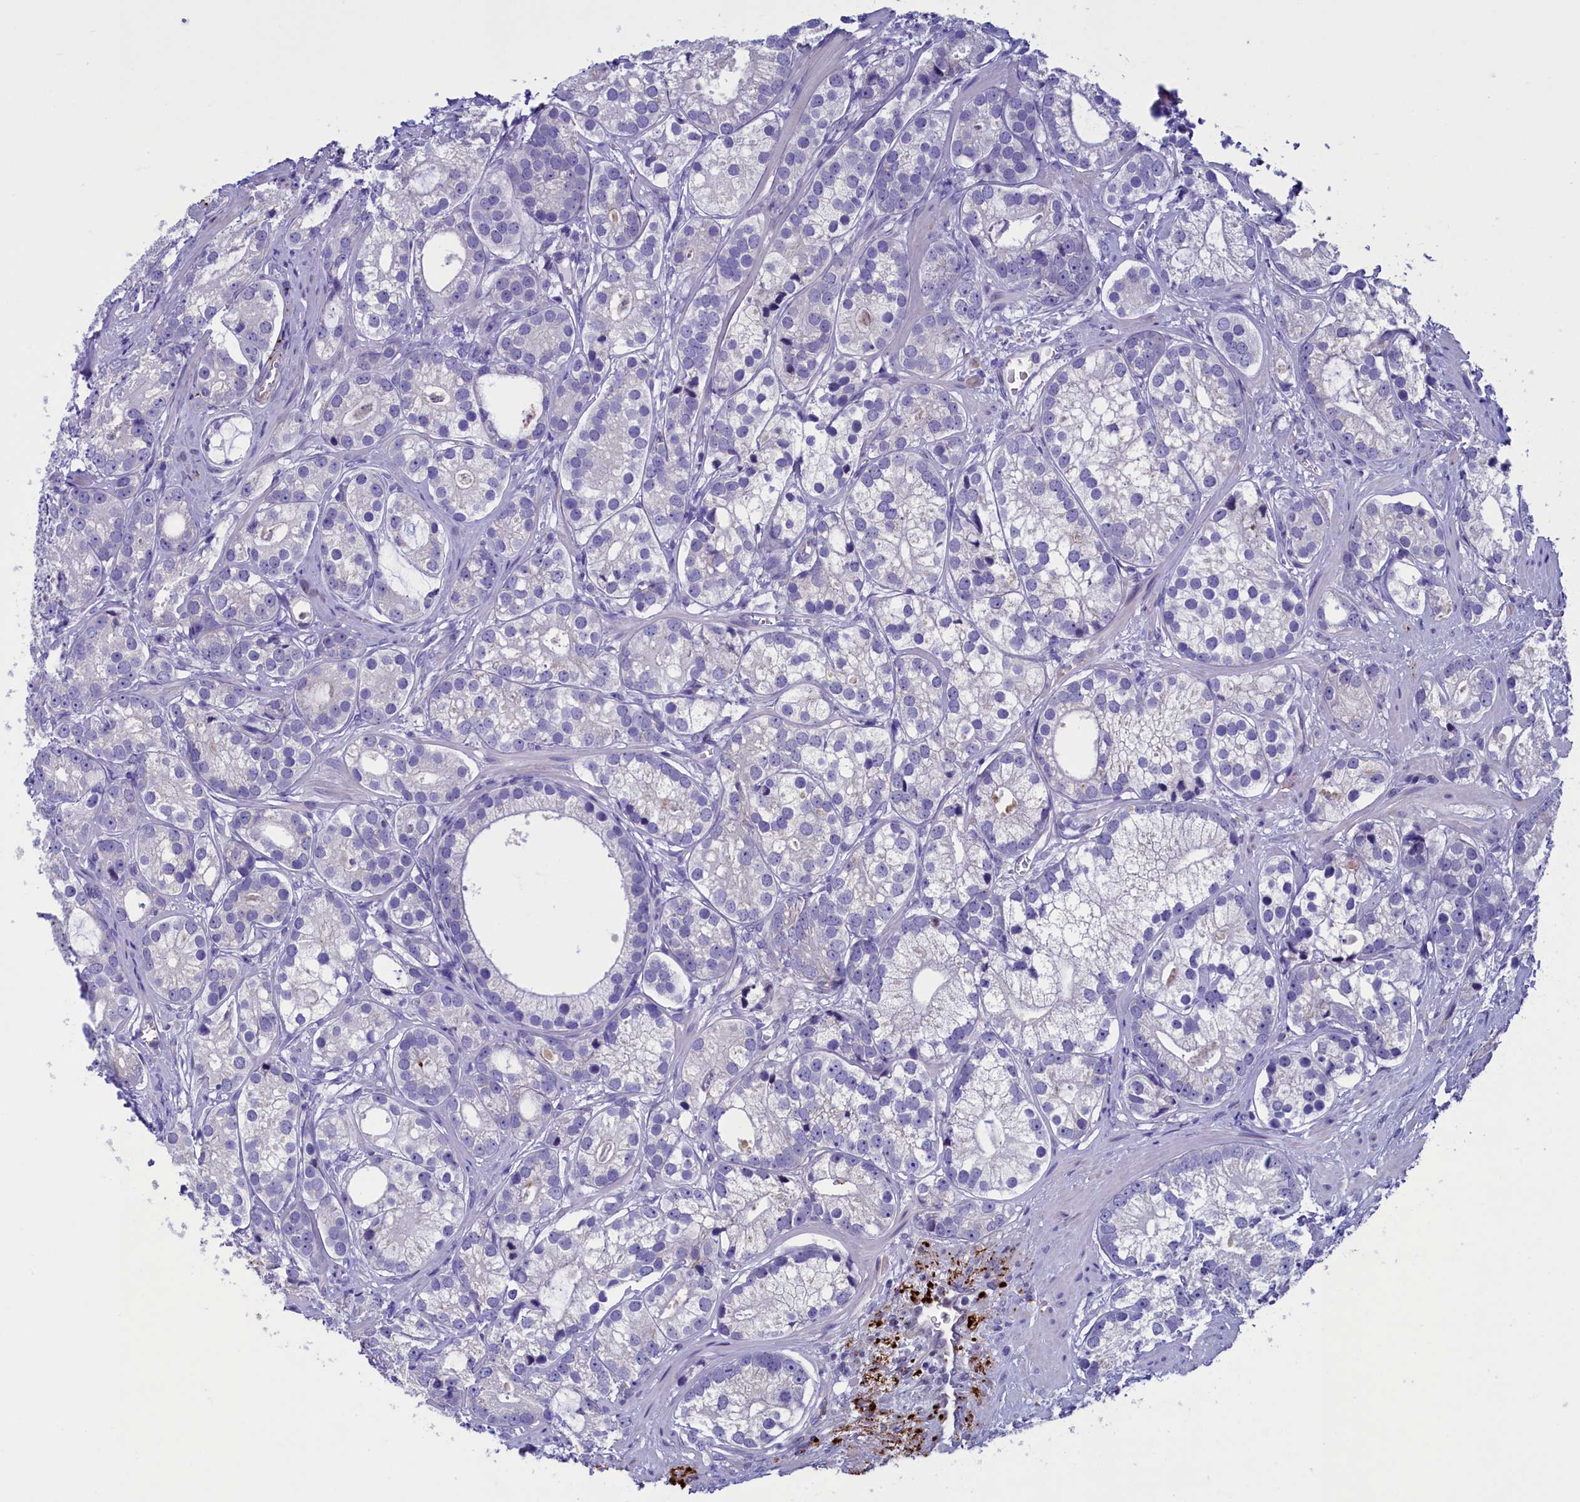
{"staining": {"intensity": "negative", "quantity": "none", "location": "none"}, "tissue": "prostate cancer", "cell_type": "Tumor cells", "image_type": "cancer", "snomed": [{"axis": "morphology", "description": "Adenocarcinoma, High grade"}, {"axis": "topography", "description": "Prostate"}], "caption": "IHC of human adenocarcinoma (high-grade) (prostate) exhibits no expression in tumor cells.", "gene": "LOXL1", "patient": {"sex": "male", "age": 75}}